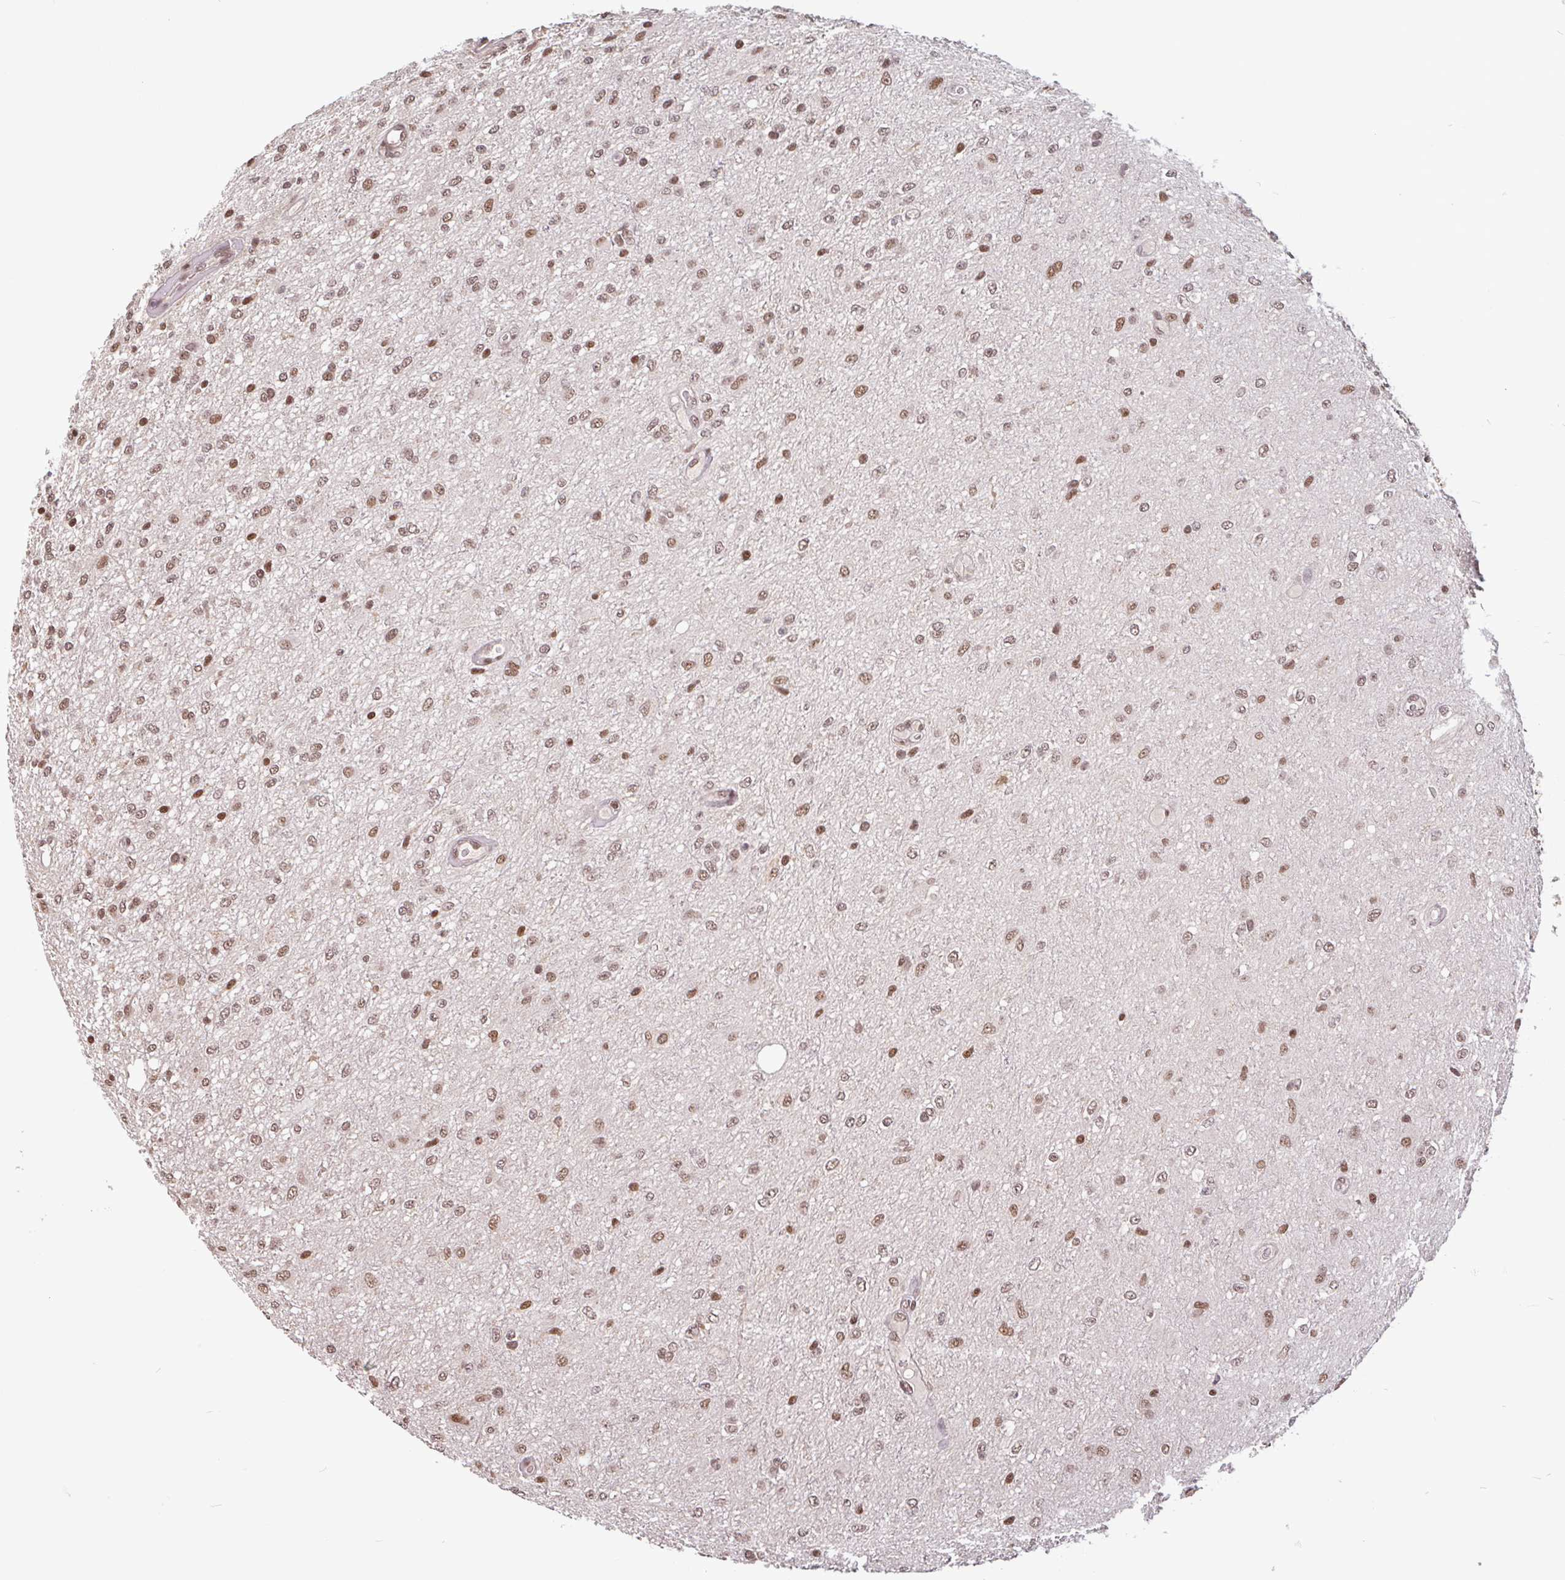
{"staining": {"intensity": "moderate", "quantity": ">75%", "location": "nuclear"}, "tissue": "glioma", "cell_type": "Tumor cells", "image_type": "cancer", "snomed": [{"axis": "morphology", "description": "Glioma, malignant, Low grade"}, {"axis": "topography", "description": "Cerebellum"}], "caption": "Brown immunohistochemical staining in human malignant glioma (low-grade) reveals moderate nuclear expression in about >75% of tumor cells. (Stains: DAB in brown, nuclei in blue, Microscopy: brightfield microscopy at high magnification).", "gene": "DR1", "patient": {"sex": "female", "age": 5}}